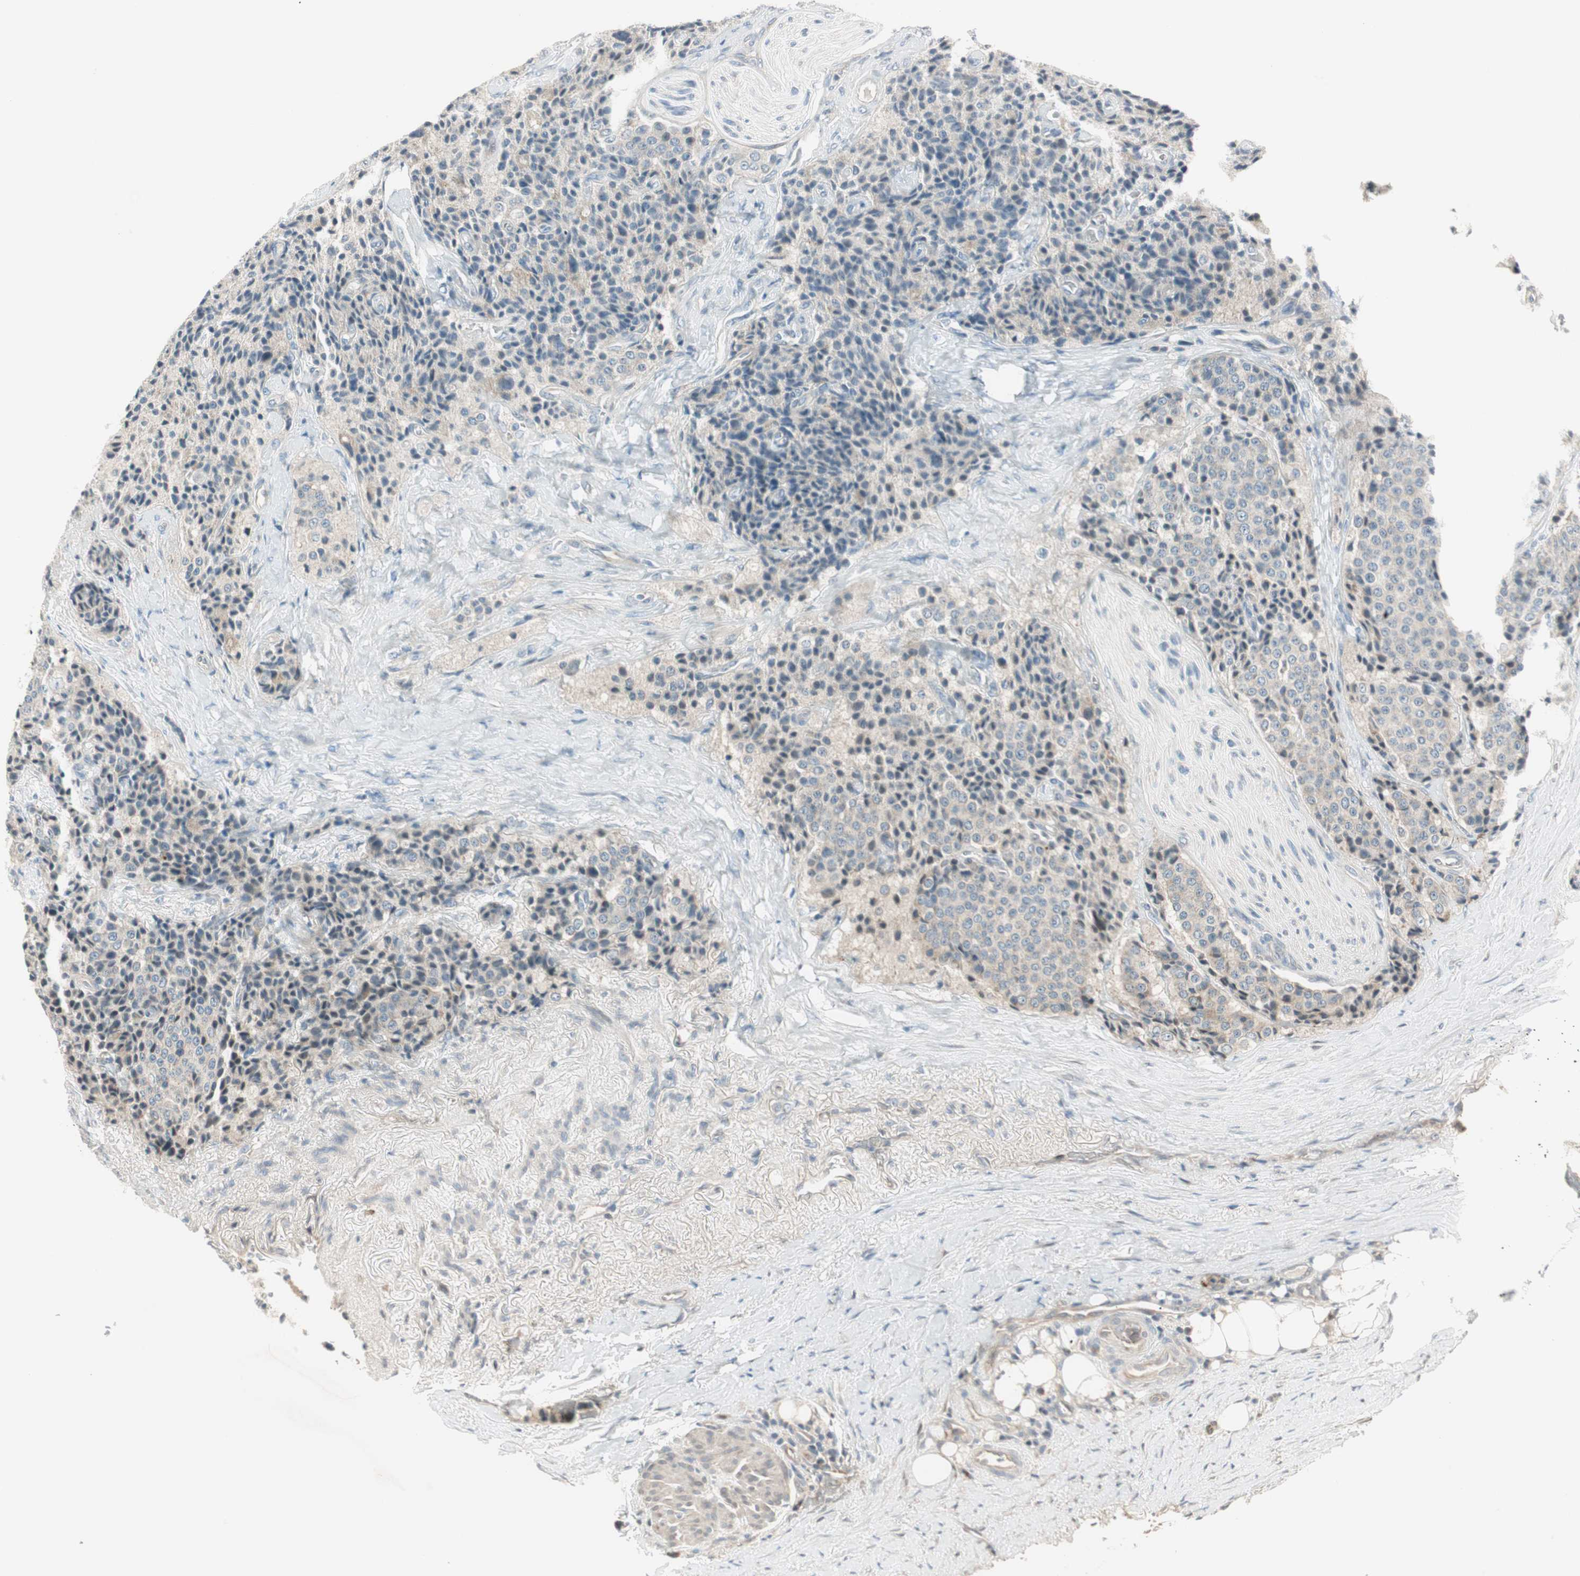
{"staining": {"intensity": "negative", "quantity": "none", "location": "none"}, "tissue": "carcinoid", "cell_type": "Tumor cells", "image_type": "cancer", "snomed": [{"axis": "morphology", "description": "Carcinoid, malignant, NOS"}, {"axis": "topography", "description": "Colon"}], "caption": "Immunohistochemistry (IHC) photomicrograph of neoplastic tissue: malignant carcinoid stained with DAB (3,3'-diaminobenzidine) exhibits no significant protein positivity in tumor cells.", "gene": "CGRRF1", "patient": {"sex": "female", "age": 61}}